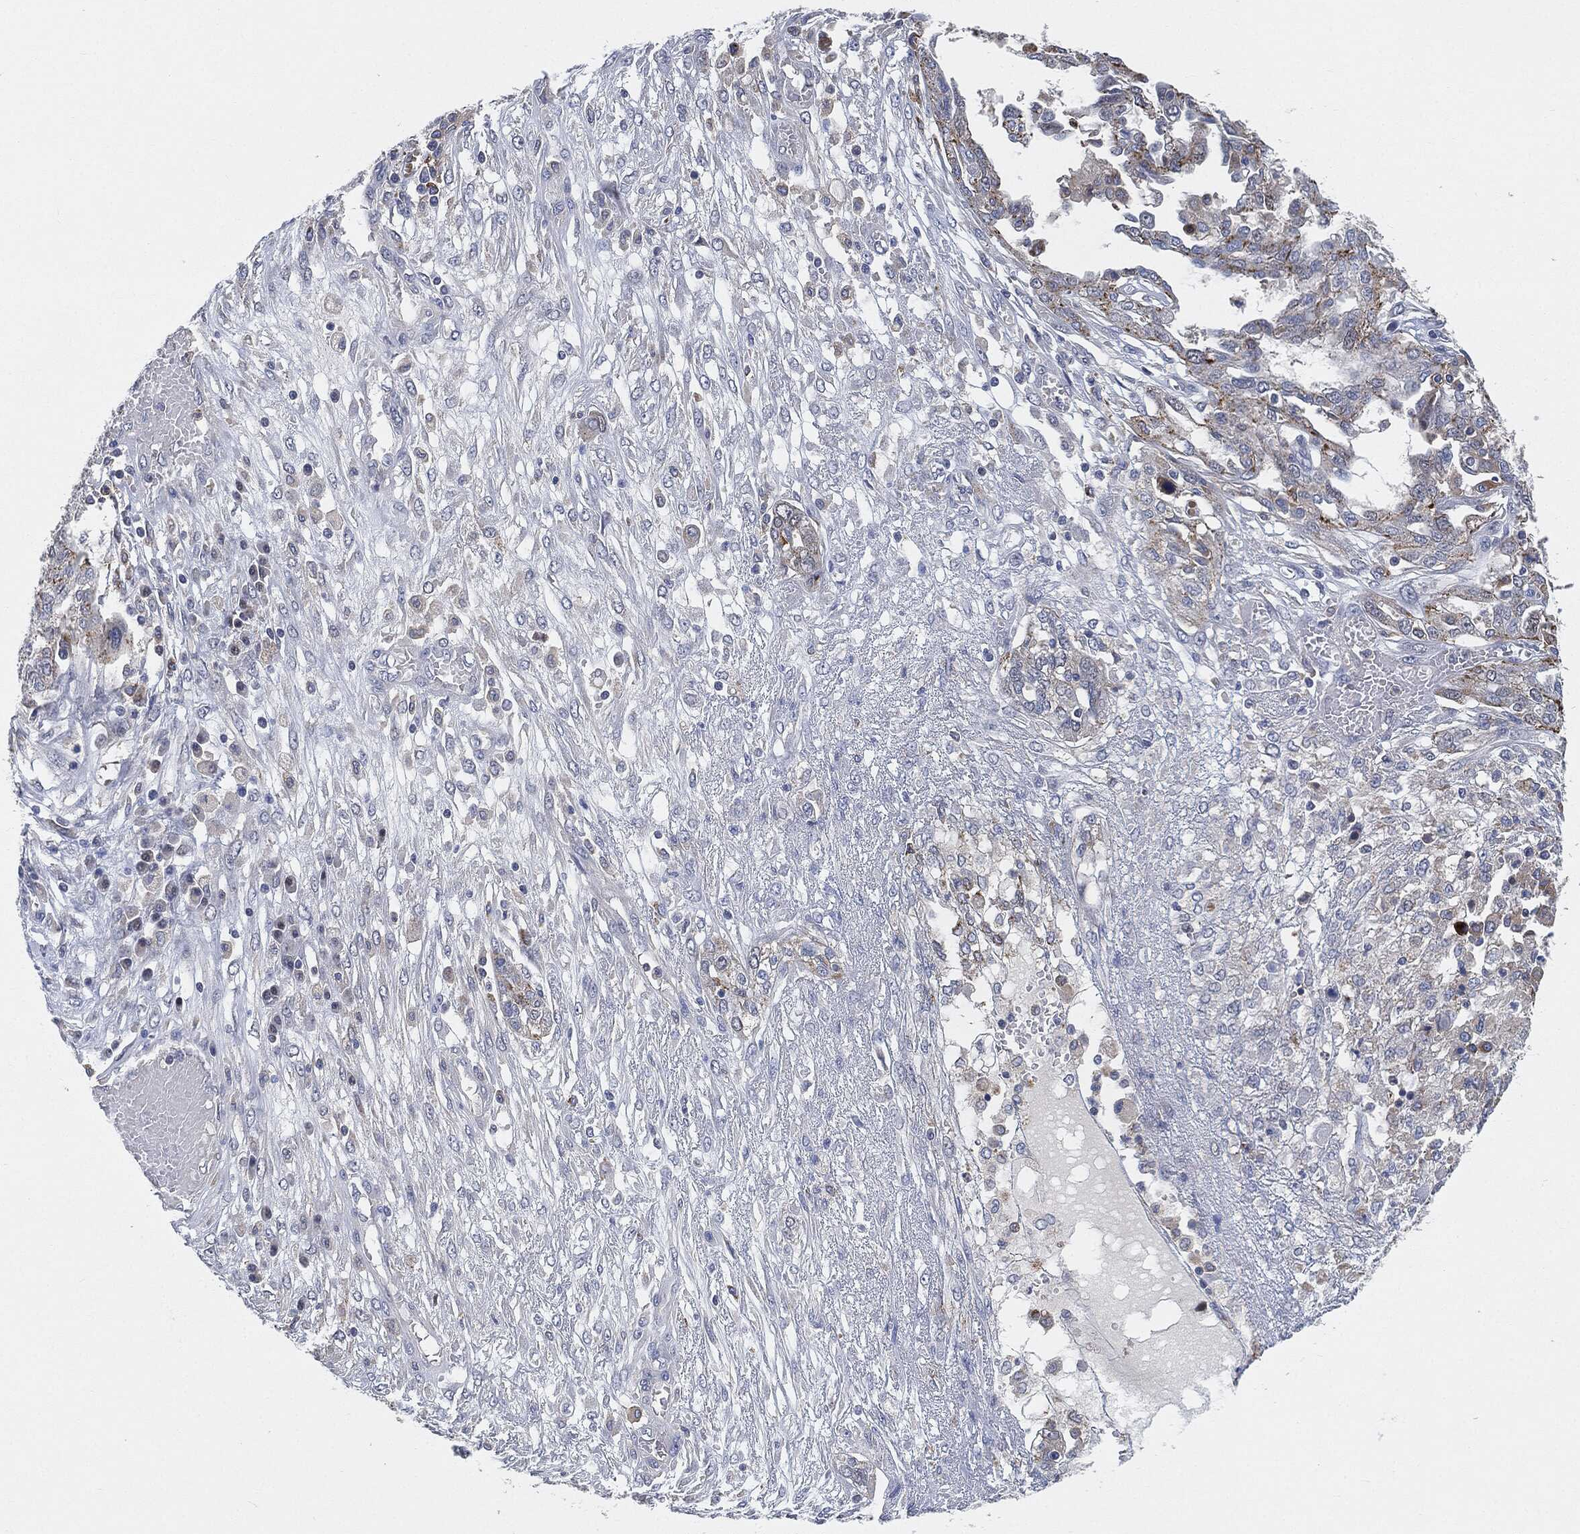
{"staining": {"intensity": "strong", "quantity": "<25%", "location": "cytoplasmic/membranous"}, "tissue": "ovarian cancer", "cell_type": "Tumor cells", "image_type": "cancer", "snomed": [{"axis": "morphology", "description": "Cystadenocarcinoma, serous, NOS"}, {"axis": "topography", "description": "Ovary"}], "caption": "Protein staining exhibits strong cytoplasmic/membranous expression in approximately <25% of tumor cells in ovarian cancer.", "gene": "VSIG4", "patient": {"sex": "female", "age": 67}}